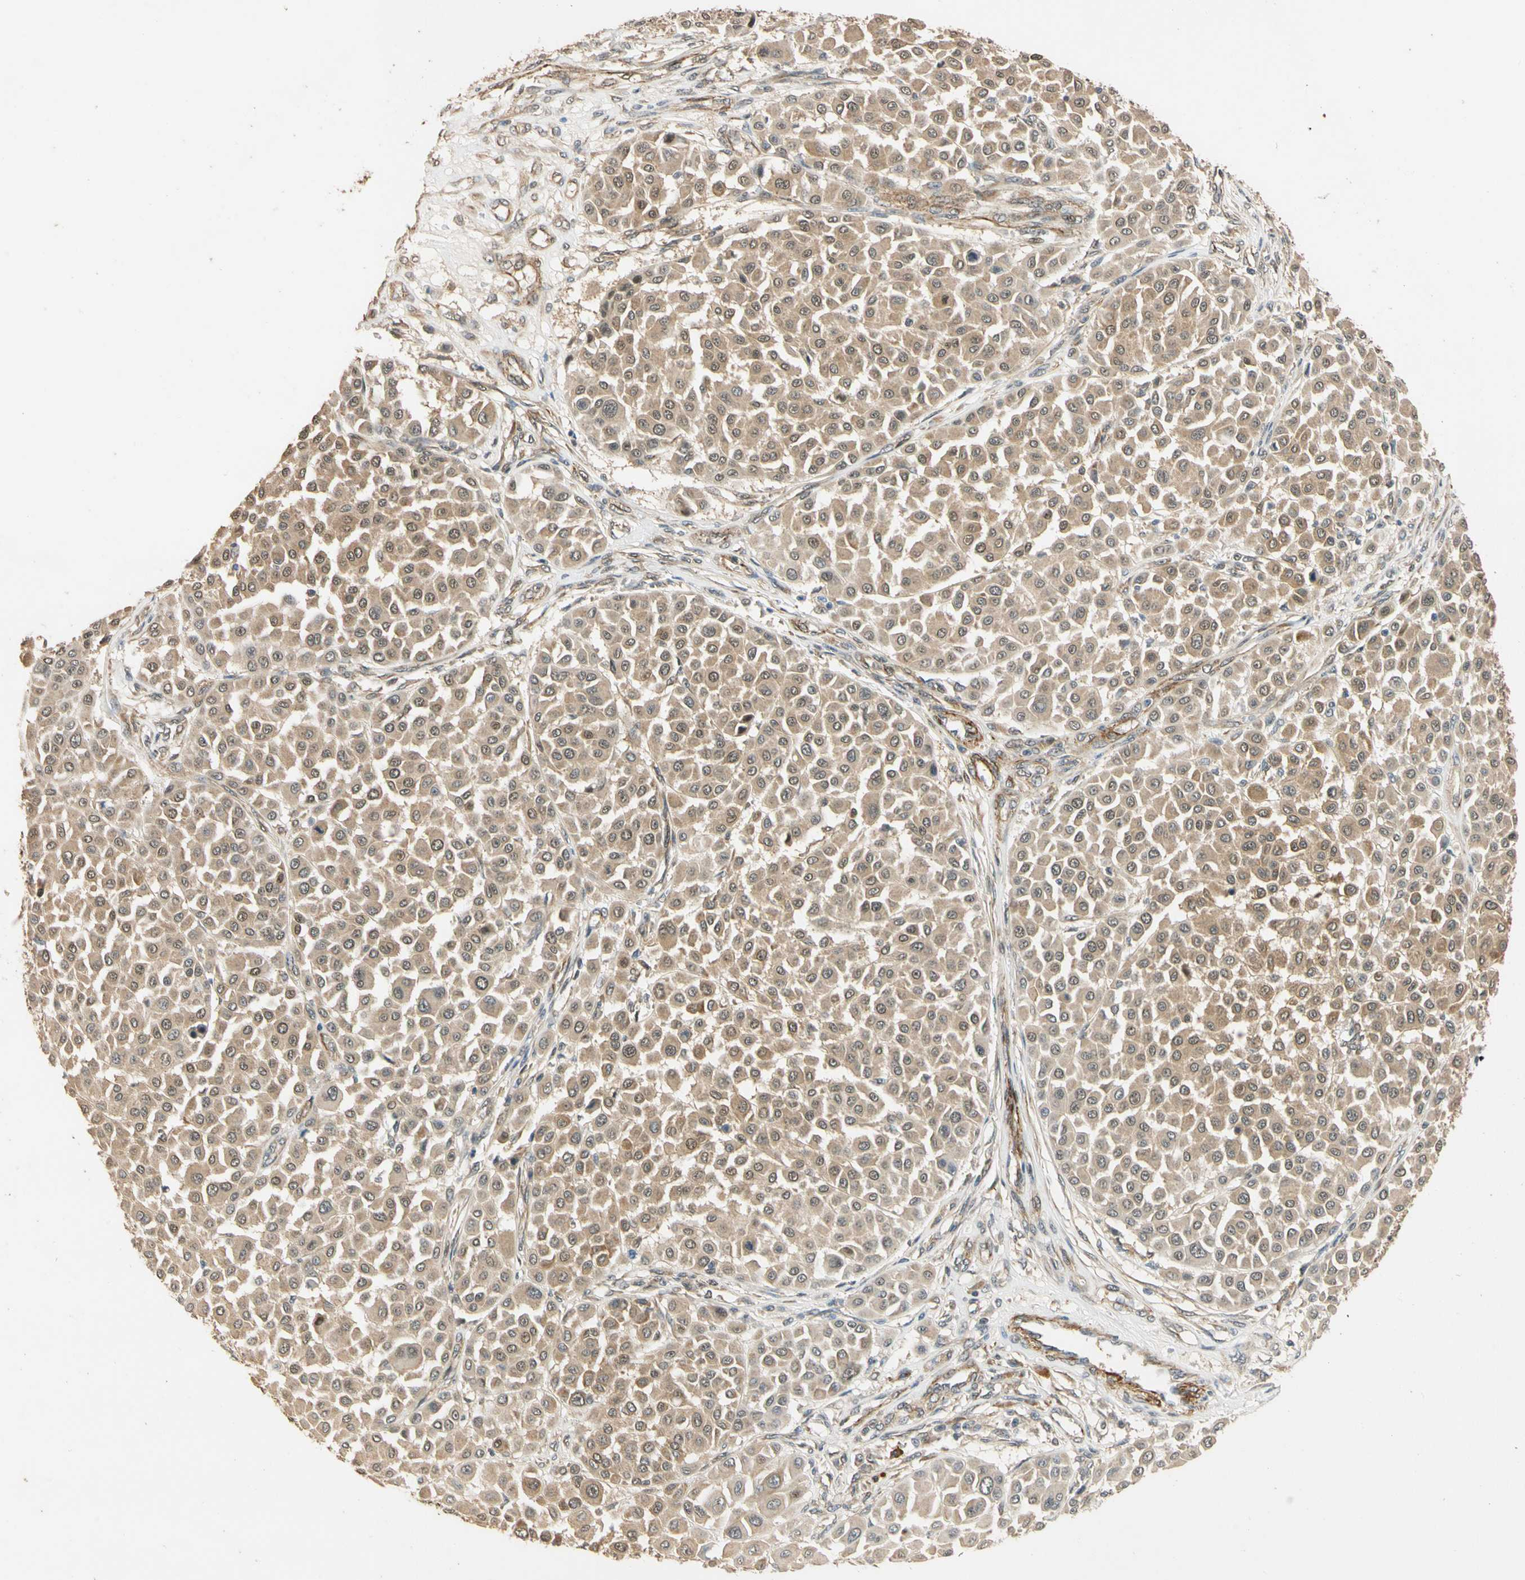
{"staining": {"intensity": "weak", "quantity": "25%-75%", "location": "cytoplasmic/membranous"}, "tissue": "melanoma", "cell_type": "Tumor cells", "image_type": "cancer", "snomed": [{"axis": "morphology", "description": "Malignant melanoma, Metastatic site"}, {"axis": "topography", "description": "Soft tissue"}], "caption": "Immunohistochemistry of human melanoma exhibits low levels of weak cytoplasmic/membranous positivity in about 25%-75% of tumor cells.", "gene": "QSER1", "patient": {"sex": "male", "age": 41}}